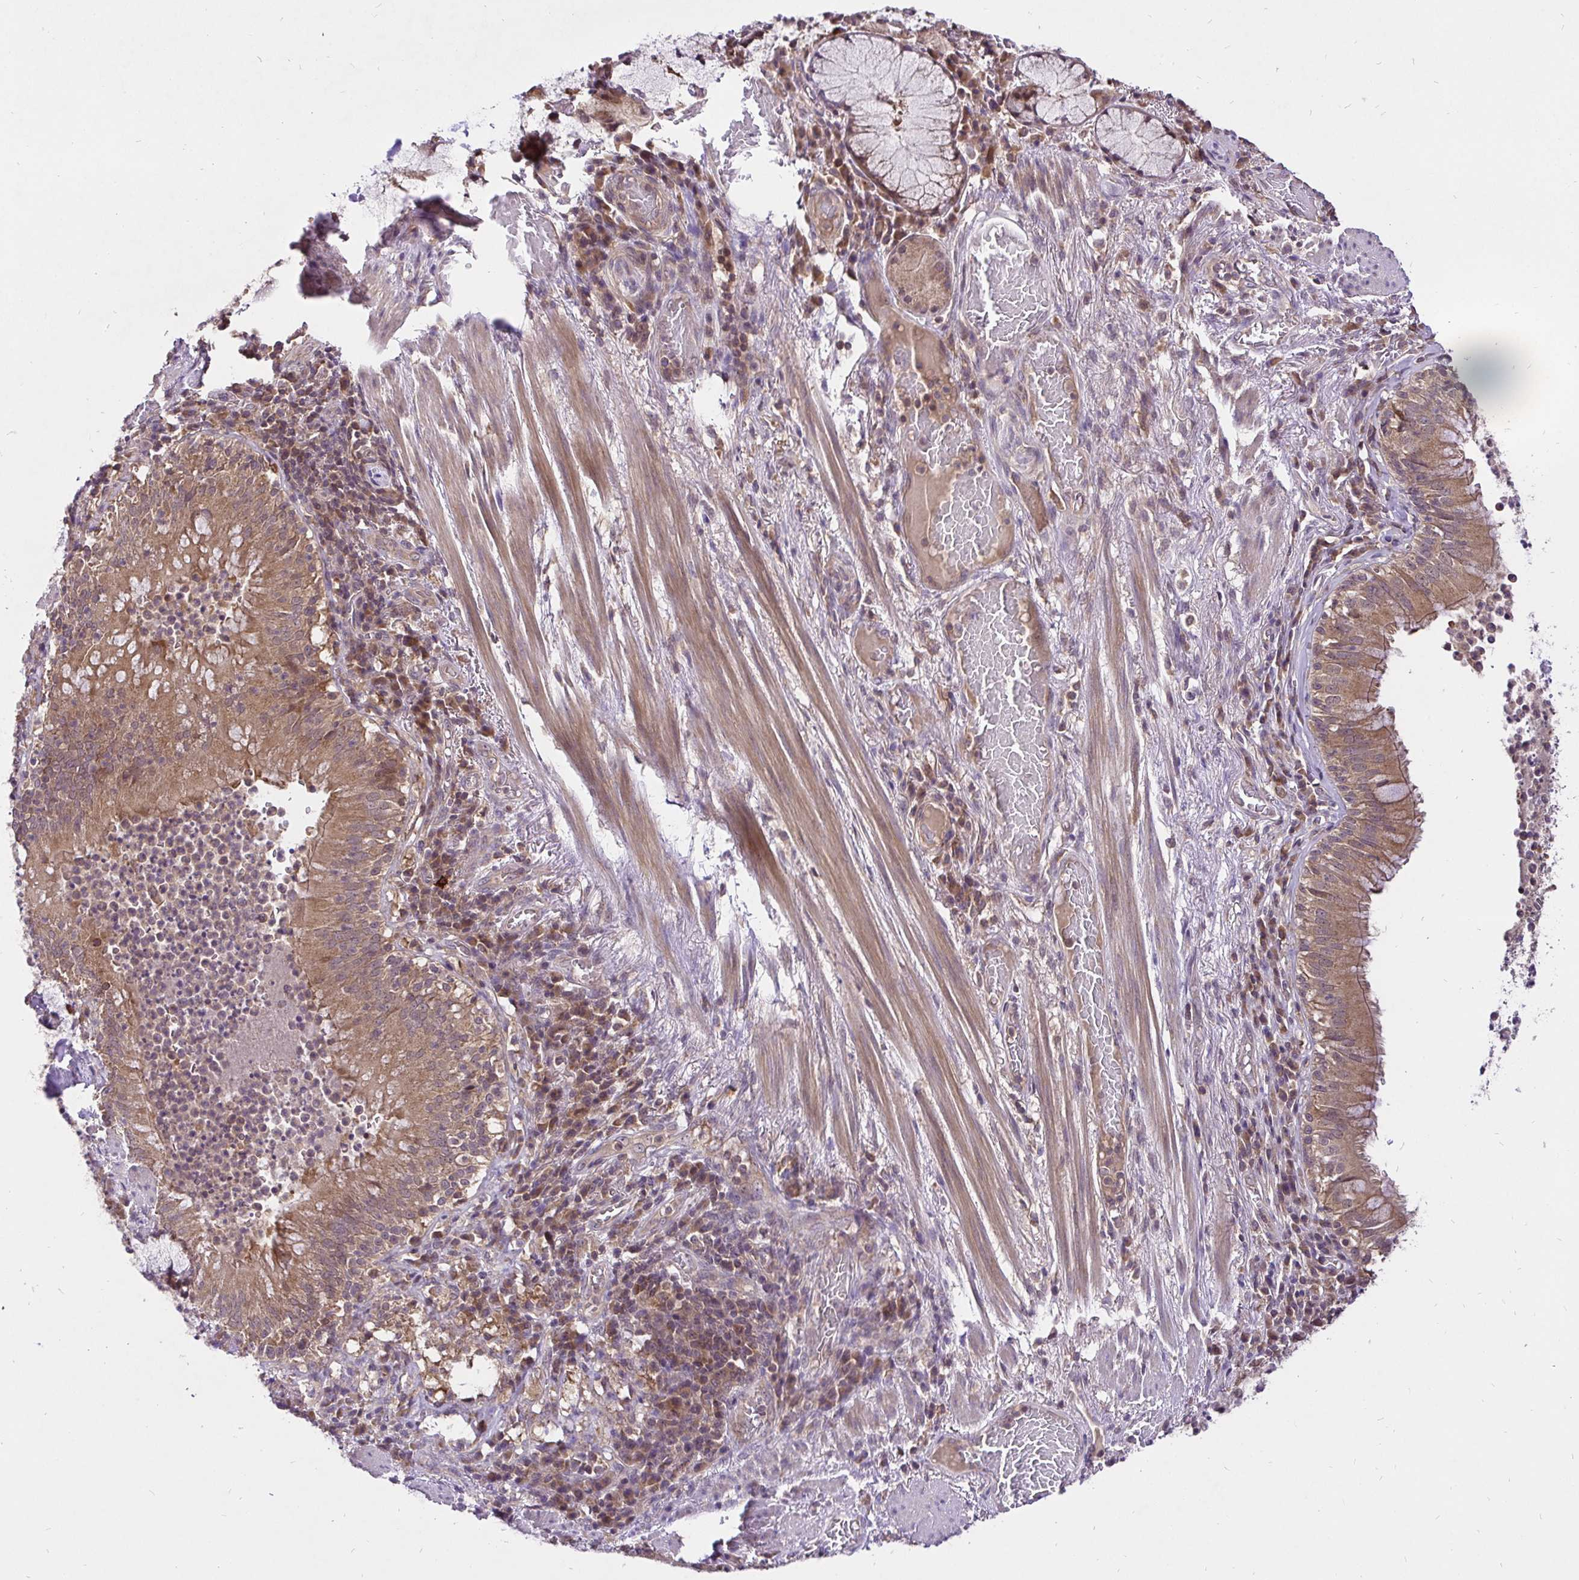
{"staining": {"intensity": "moderate", "quantity": ">75%", "location": "cytoplasmic/membranous,nuclear"}, "tissue": "bronchus", "cell_type": "Respiratory epithelial cells", "image_type": "normal", "snomed": [{"axis": "morphology", "description": "Normal tissue, NOS"}, {"axis": "topography", "description": "Lymph node"}, {"axis": "topography", "description": "Bronchus"}], "caption": "Protein analysis of benign bronchus shows moderate cytoplasmic/membranous,nuclear staining in about >75% of respiratory epithelial cells.", "gene": "UBE2M", "patient": {"sex": "male", "age": 56}}